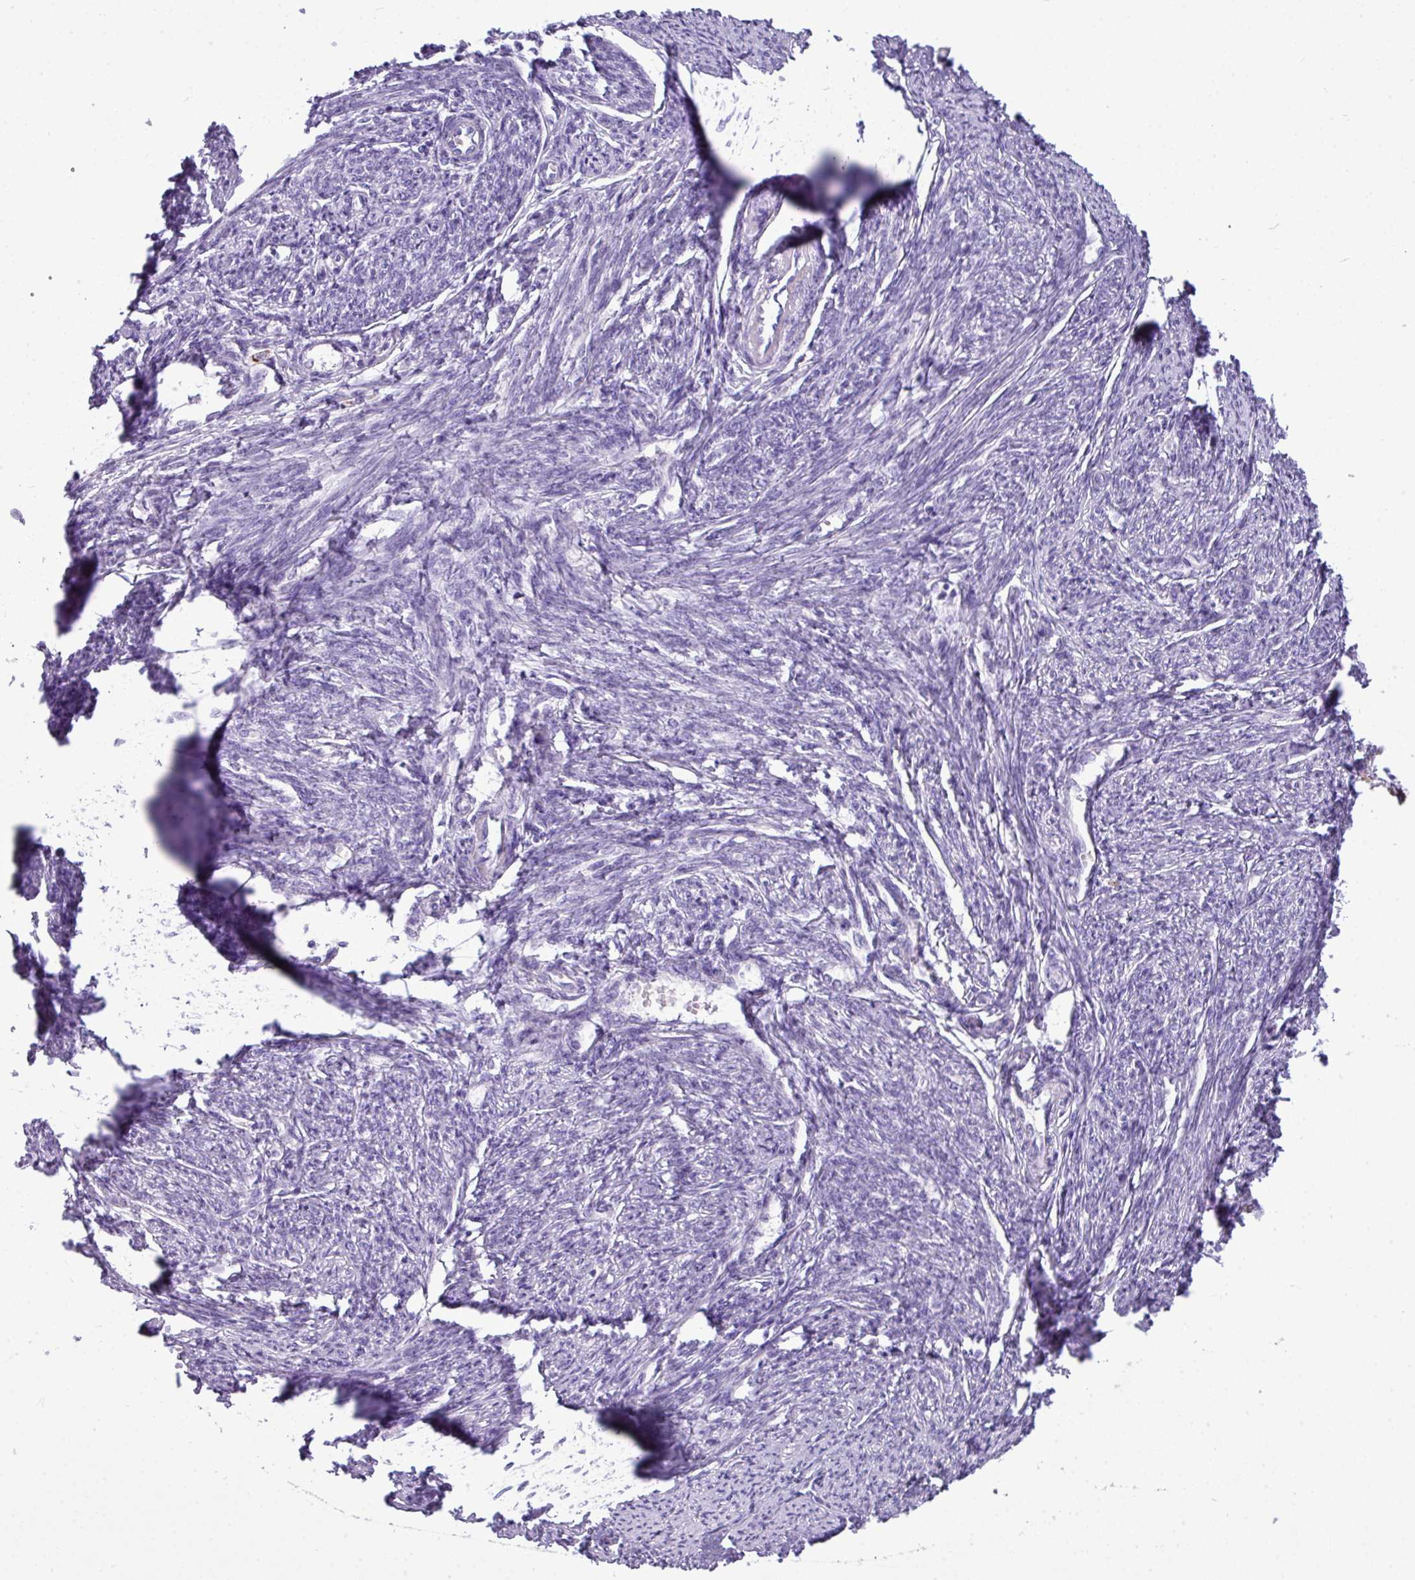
{"staining": {"intensity": "negative", "quantity": "none", "location": "none"}, "tissue": "smooth muscle", "cell_type": "Smooth muscle cells", "image_type": "normal", "snomed": [{"axis": "morphology", "description": "Normal tissue, NOS"}, {"axis": "topography", "description": "Smooth muscle"}, {"axis": "topography", "description": "Fallopian tube"}], "caption": "Immunohistochemical staining of benign smooth muscle exhibits no significant expression in smooth muscle cells. The staining is performed using DAB brown chromogen with nuclei counter-stained in using hematoxylin.", "gene": "RBMXL2", "patient": {"sex": "female", "age": 59}}